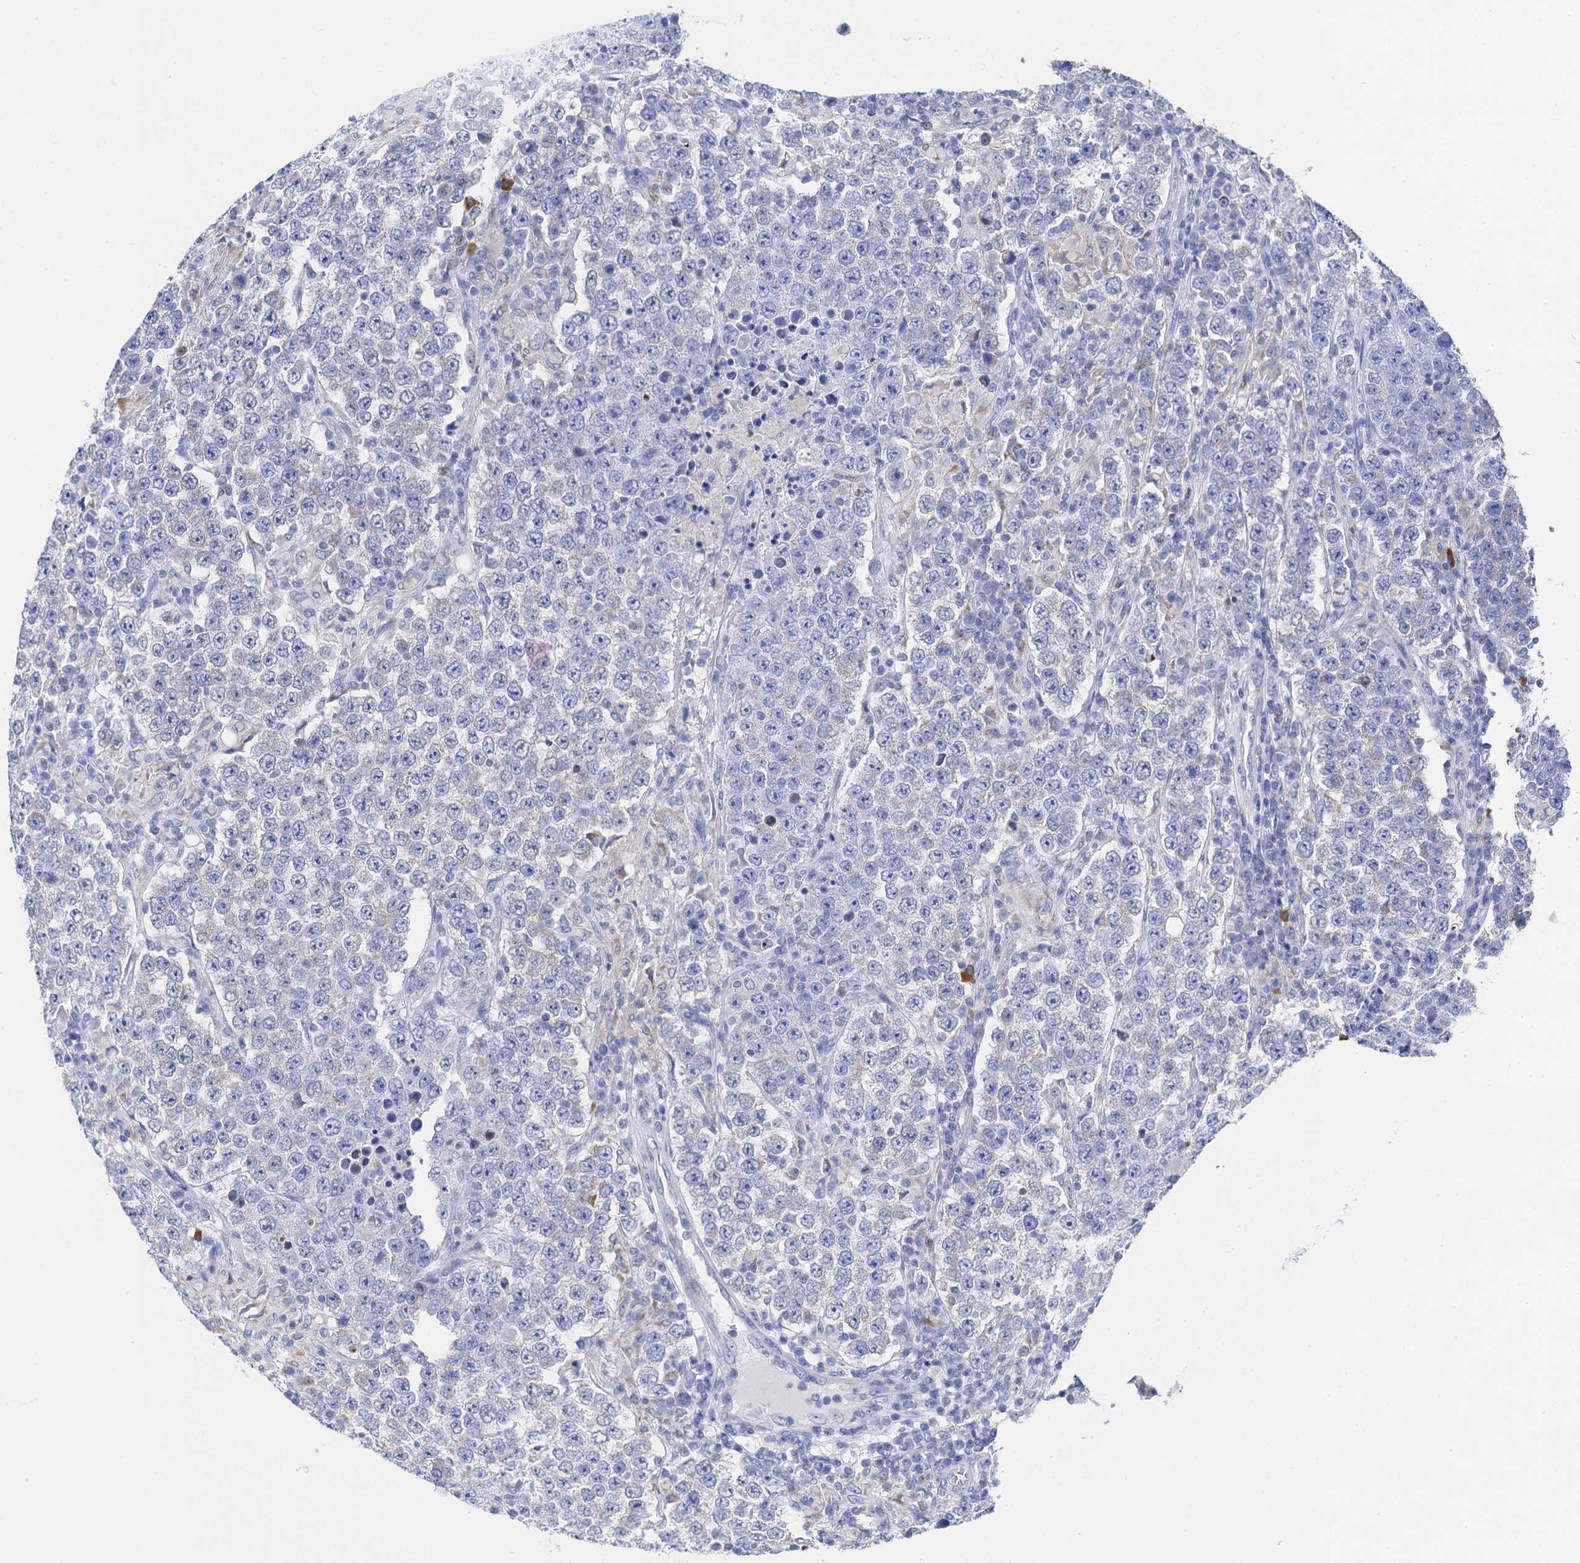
{"staining": {"intensity": "negative", "quantity": "none", "location": "none"}, "tissue": "testis cancer", "cell_type": "Tumor cells", "image_type": "cancer", "snomed": [{"axis": "morphology", "description": "Normal tissue, NOS"}, {"axis": "morphology", "description": "Urothelial carcinoma, High grade"}, {"axis": "morphology", "description": "Seminoma, NOS"}, {"axis": "morphology", "description": "Carcinoma, Embryonal, NOS"}, {"axis": "topography", "description": "Urinary bladder"}, {"axis": "topography", "description": "Testis"}], "caption": "This micrograph is of testis embryonal carcinoma stained with IHC to label a protein in brown with the nuclei are counter-stained blue. There is no positivity in tumor cells.", "gene": "ACADSB", "patient": {"sex": "male", "age": 41}}